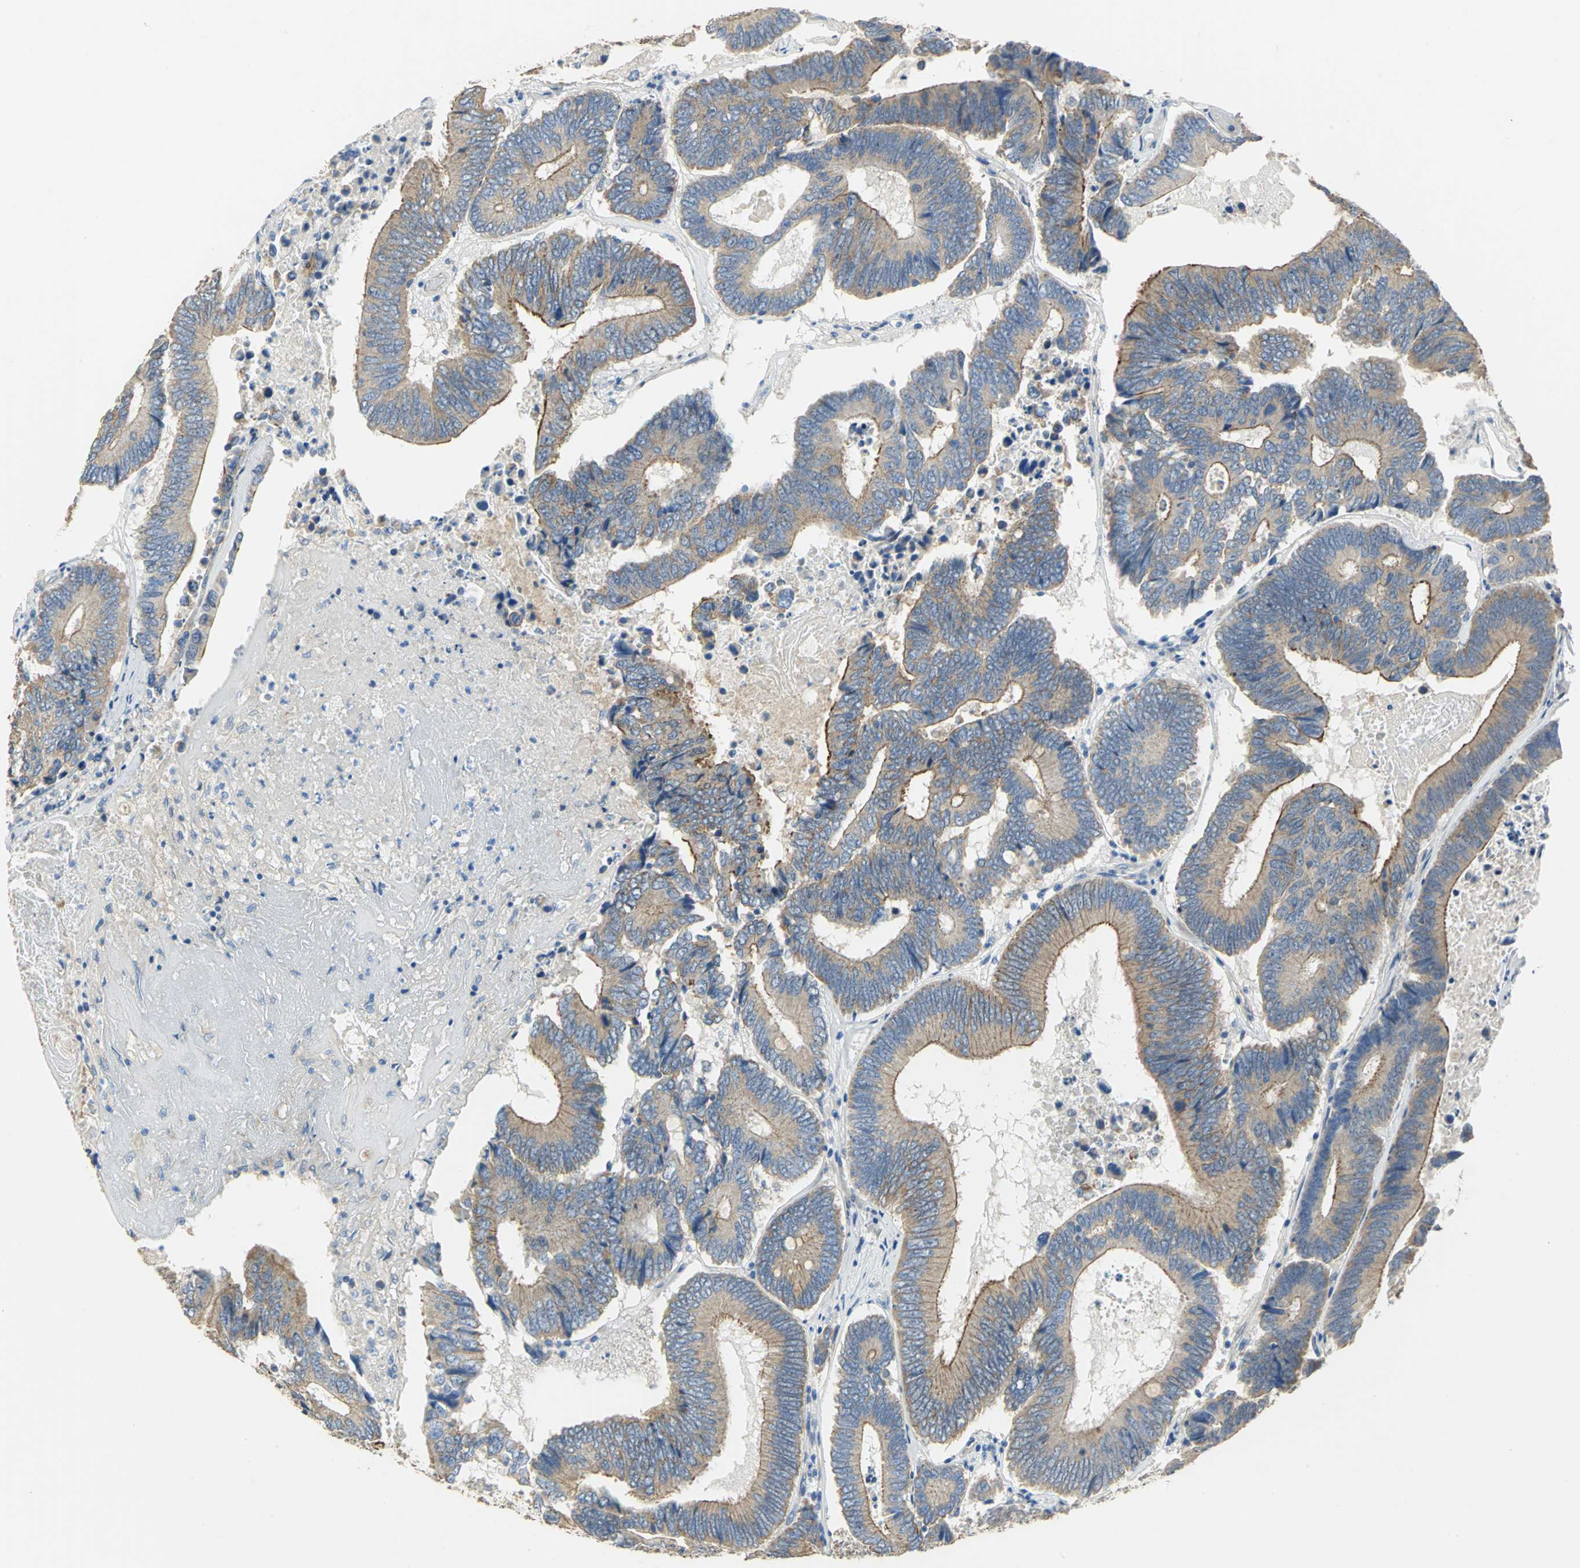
{"staining": {"intensity": "moderate", "quantity": ">75%", "location": "cytoplasmic/membranous"}, "tissue": "colorectal cancer", "cell_type": "Tumor cells", "image_type": "cancer", "snomed": [{"axis": "morphology", "description": "Adenocarcinoma, NOS"}, {"axis": "topography", "description": "Colon"}], "caption": "Colorectal cancer (adenocarcinoma) stained with a brown dye displays moderate cytoplasmic/membranous positive staining in about >75% of tumor cells.", "gene": "HTR1F", "patient": {"sex": "female", "age": 78}}